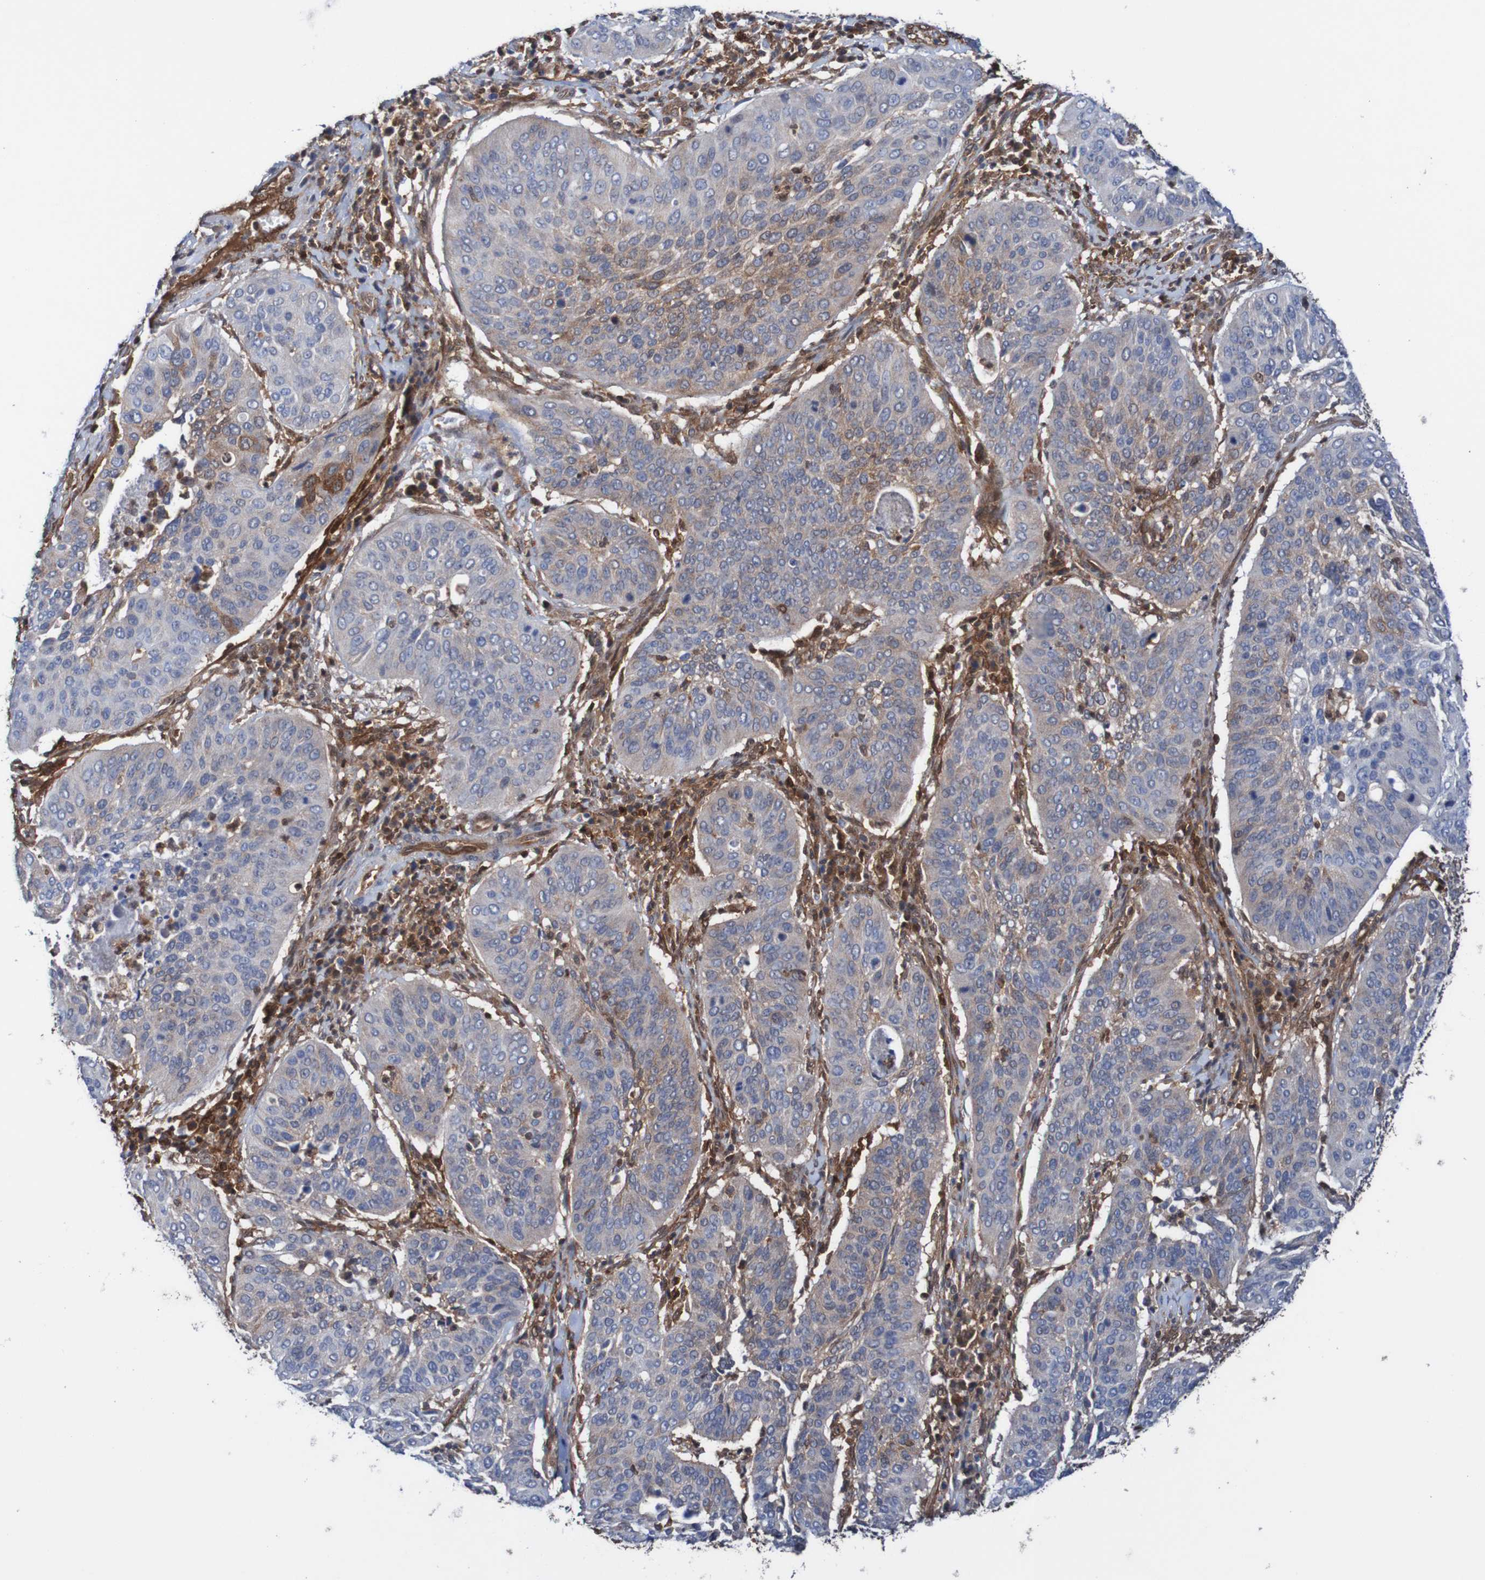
{"staining": {"intensity": "negative", "quantity": "none", "location": "none"}, "tissue": "cervical cancer", "cell_type": "Tumor cells", "image_type": "cancer", "snomed": [{"axis": "morphology", "description": "Normal tissue, NOS"}, {"axis": "morphology", "description": "Squamous cell carcinoma, NOS"}, {"axis": "topography", "description": "Cervix"}], "caption": "Immunohistochemistry (IHC) of human cervical squamous cell carcinoma demonstrates no staining in tumor cells.", "gene": "RIGI", "patient": {"sex": "female", "age": 39}}